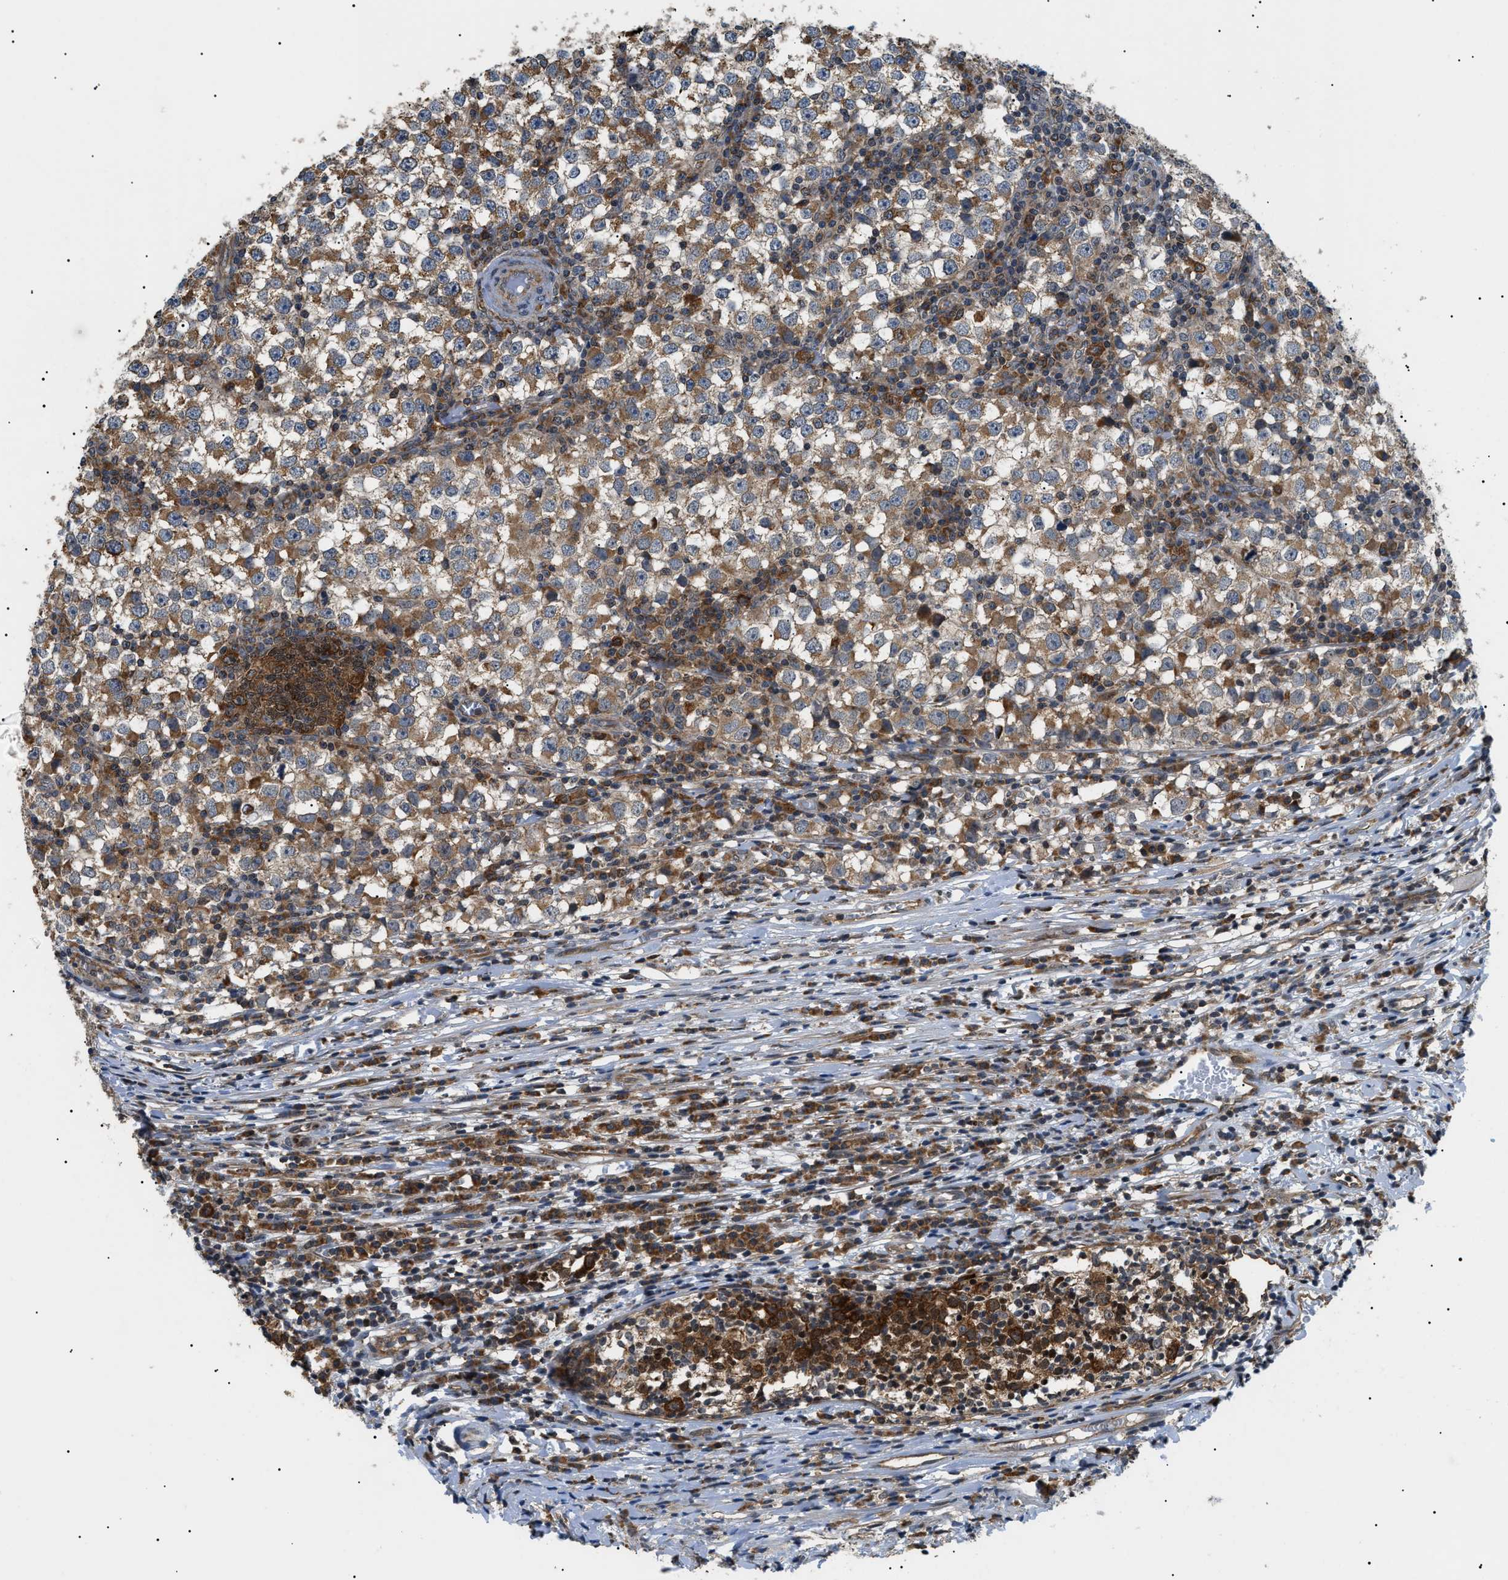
{"staining": {"intensity": "moderate", "quantity": ">75%", "location": "cytoplasmic/membranous"}, "tissue": "testis cancer", "cell_type": "Tumor cells", "image_type": "cancer", "snomed": [{"axis": "morphology", "description": "Seminoma, NOS"}, {"axis": "topography", "description": "Testis"}], "caption": "A high-resolution image shows immunohistochemistry staining of testis cancer (seminoma), which displays moderate cytoplasmic/membranous staining in about >75% of tumor cells.", "gene": "SRPK1", "patient": {"sex": "male", "age": 65}}